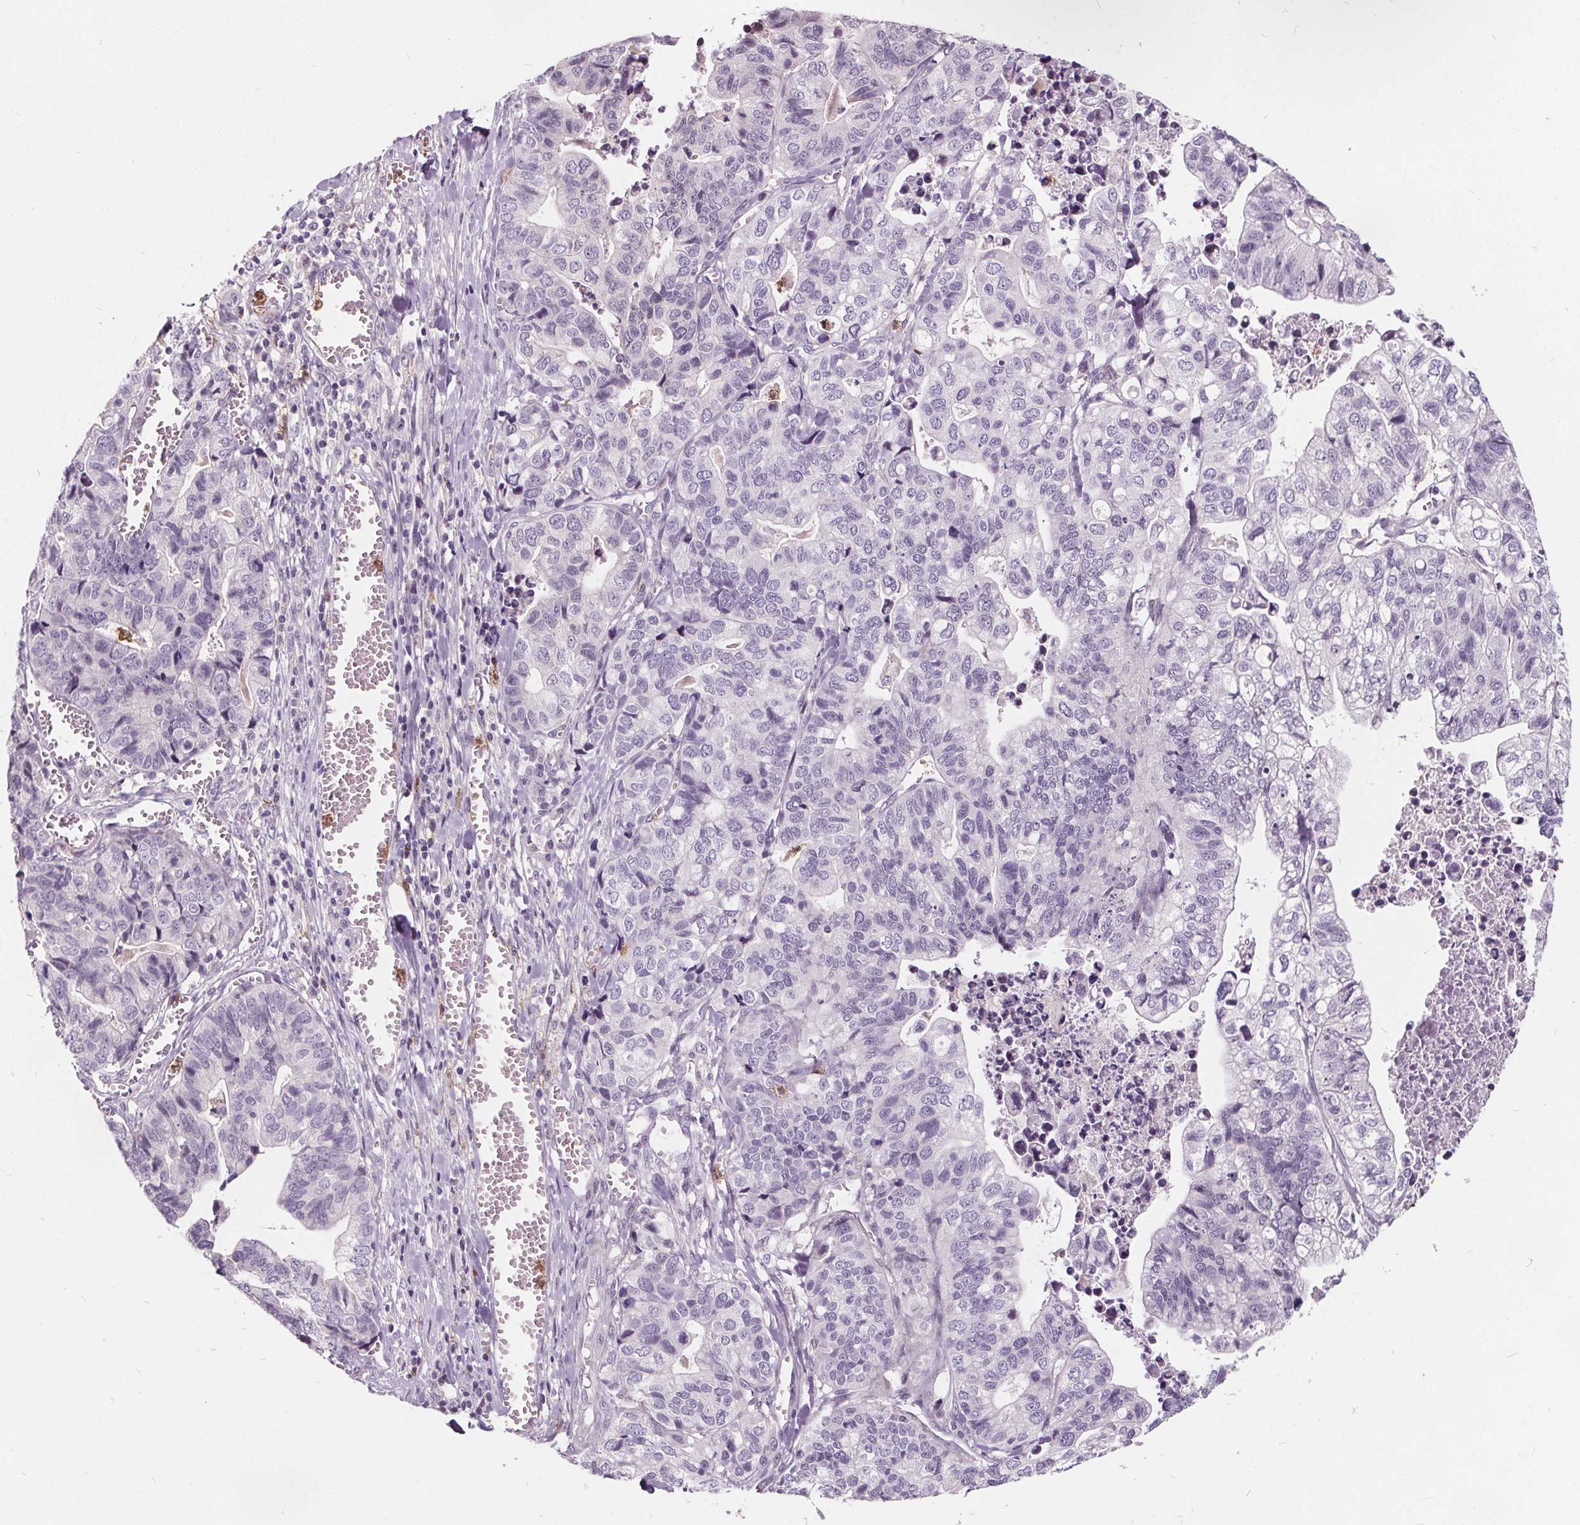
{"staining": {"intensity": "negative", "quantity": "none", "location": "none"}, "tissue": "stomach cancer", "cell_type": "Tumor cells", "image_type": "cancer", "snomed": [{"axis": "morphology", "description": "Adenocarcinoma, NOS"}, {"axis": "topography", "description": "Stomach, upper"}], "caption": "IHC micrograph of neoplastic tissue: adenocarcinoma (stomach) stained with DAB shows no significant protein positivity in tumor cells.", "gene": "HAAO", "patient": {"sex": "female", "age": 67}}